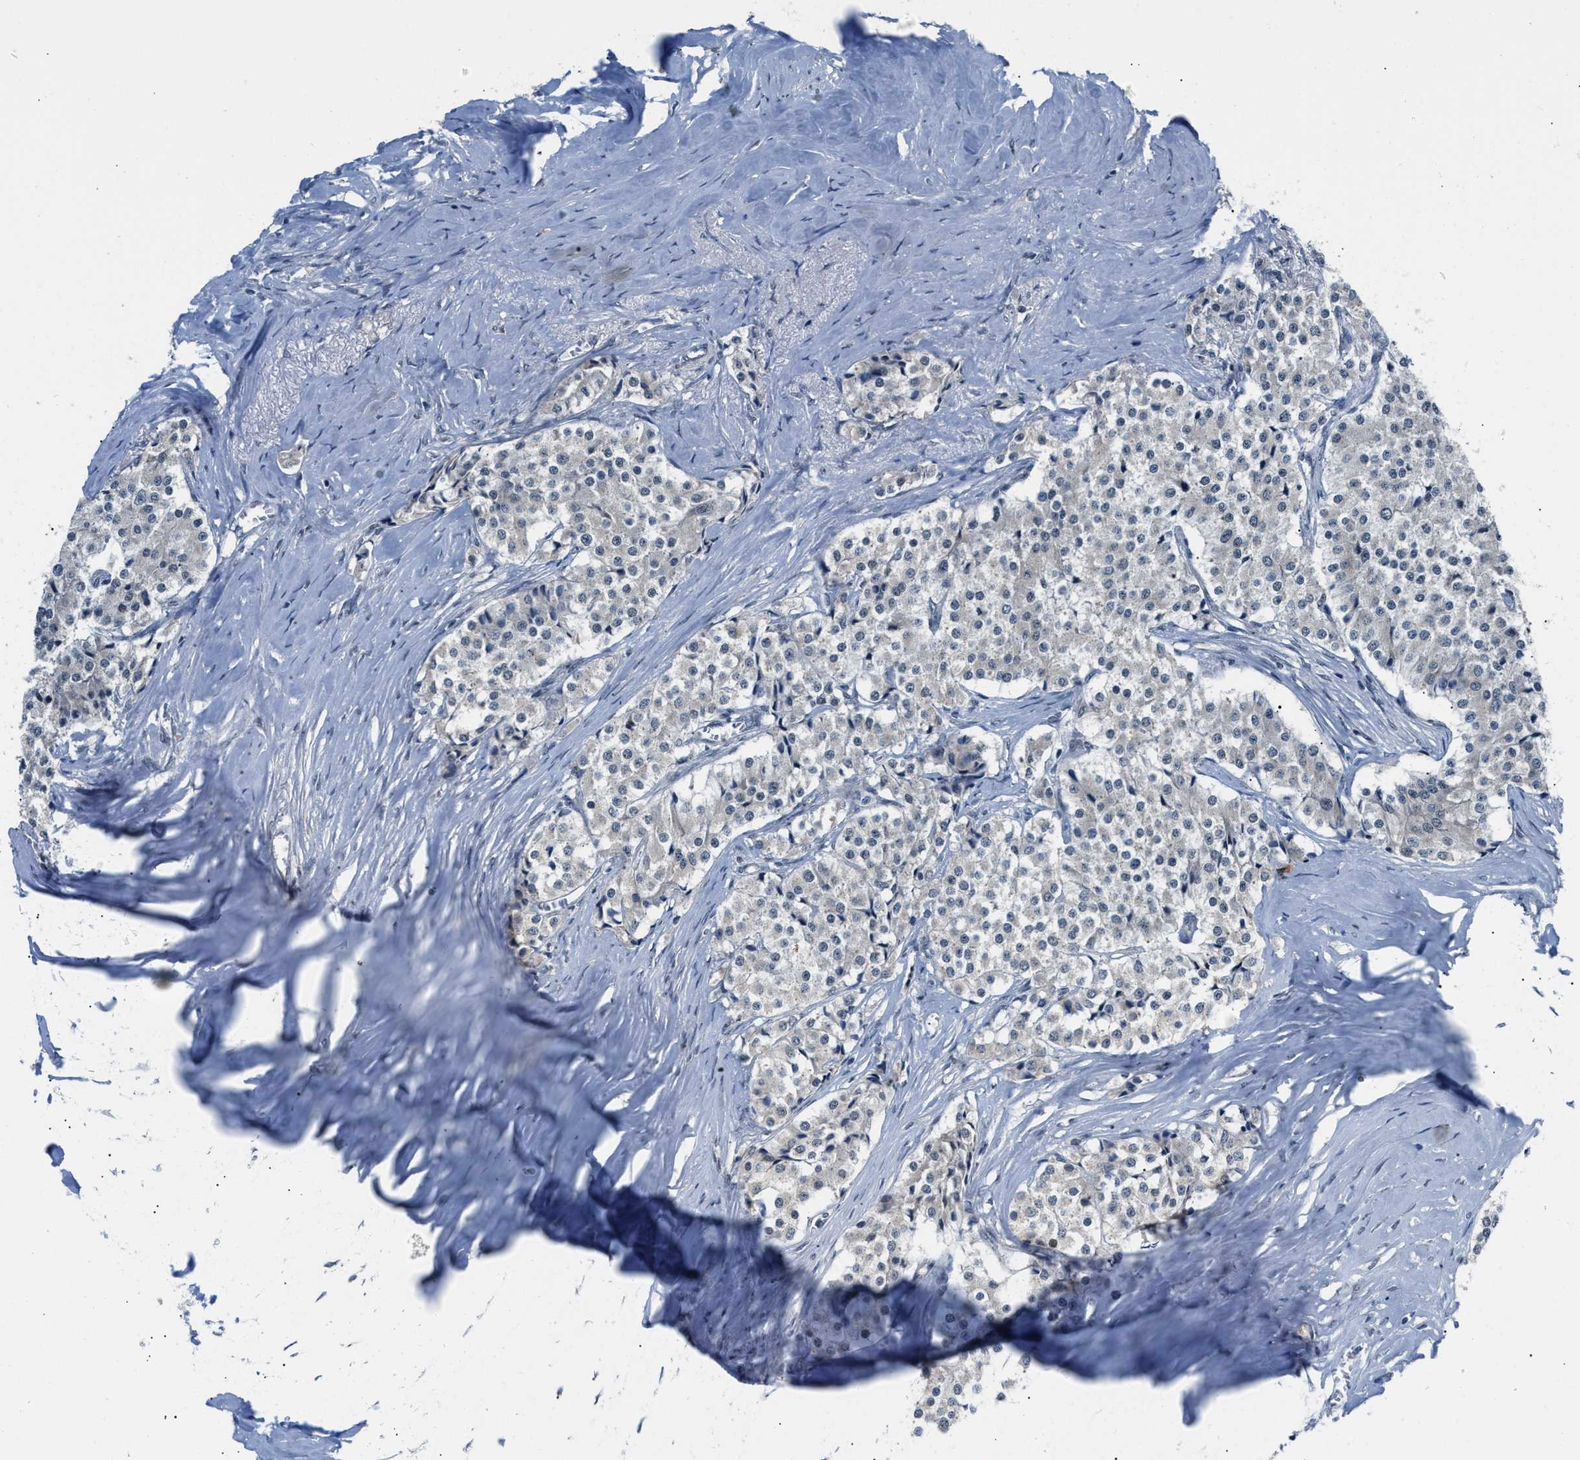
{"staining": {"intensity": "negative", "quantity": "none", "location": "none"}, "tissue": "carcinoid", "cell_type": "Tumor cells", "image_type": "cancer", "snomed": [{"axis": "morphology", "description": "Carcinoid, malignant, NOS"}, {"axis": "topography", "description": "Colon"}], "caption": "Immunohistochemistry (IHC) of malignant carcinoid exhibits no staining in tumor cells.", "gene": "TXNRD3", "patient": {"sex": "female", "age": 52}}